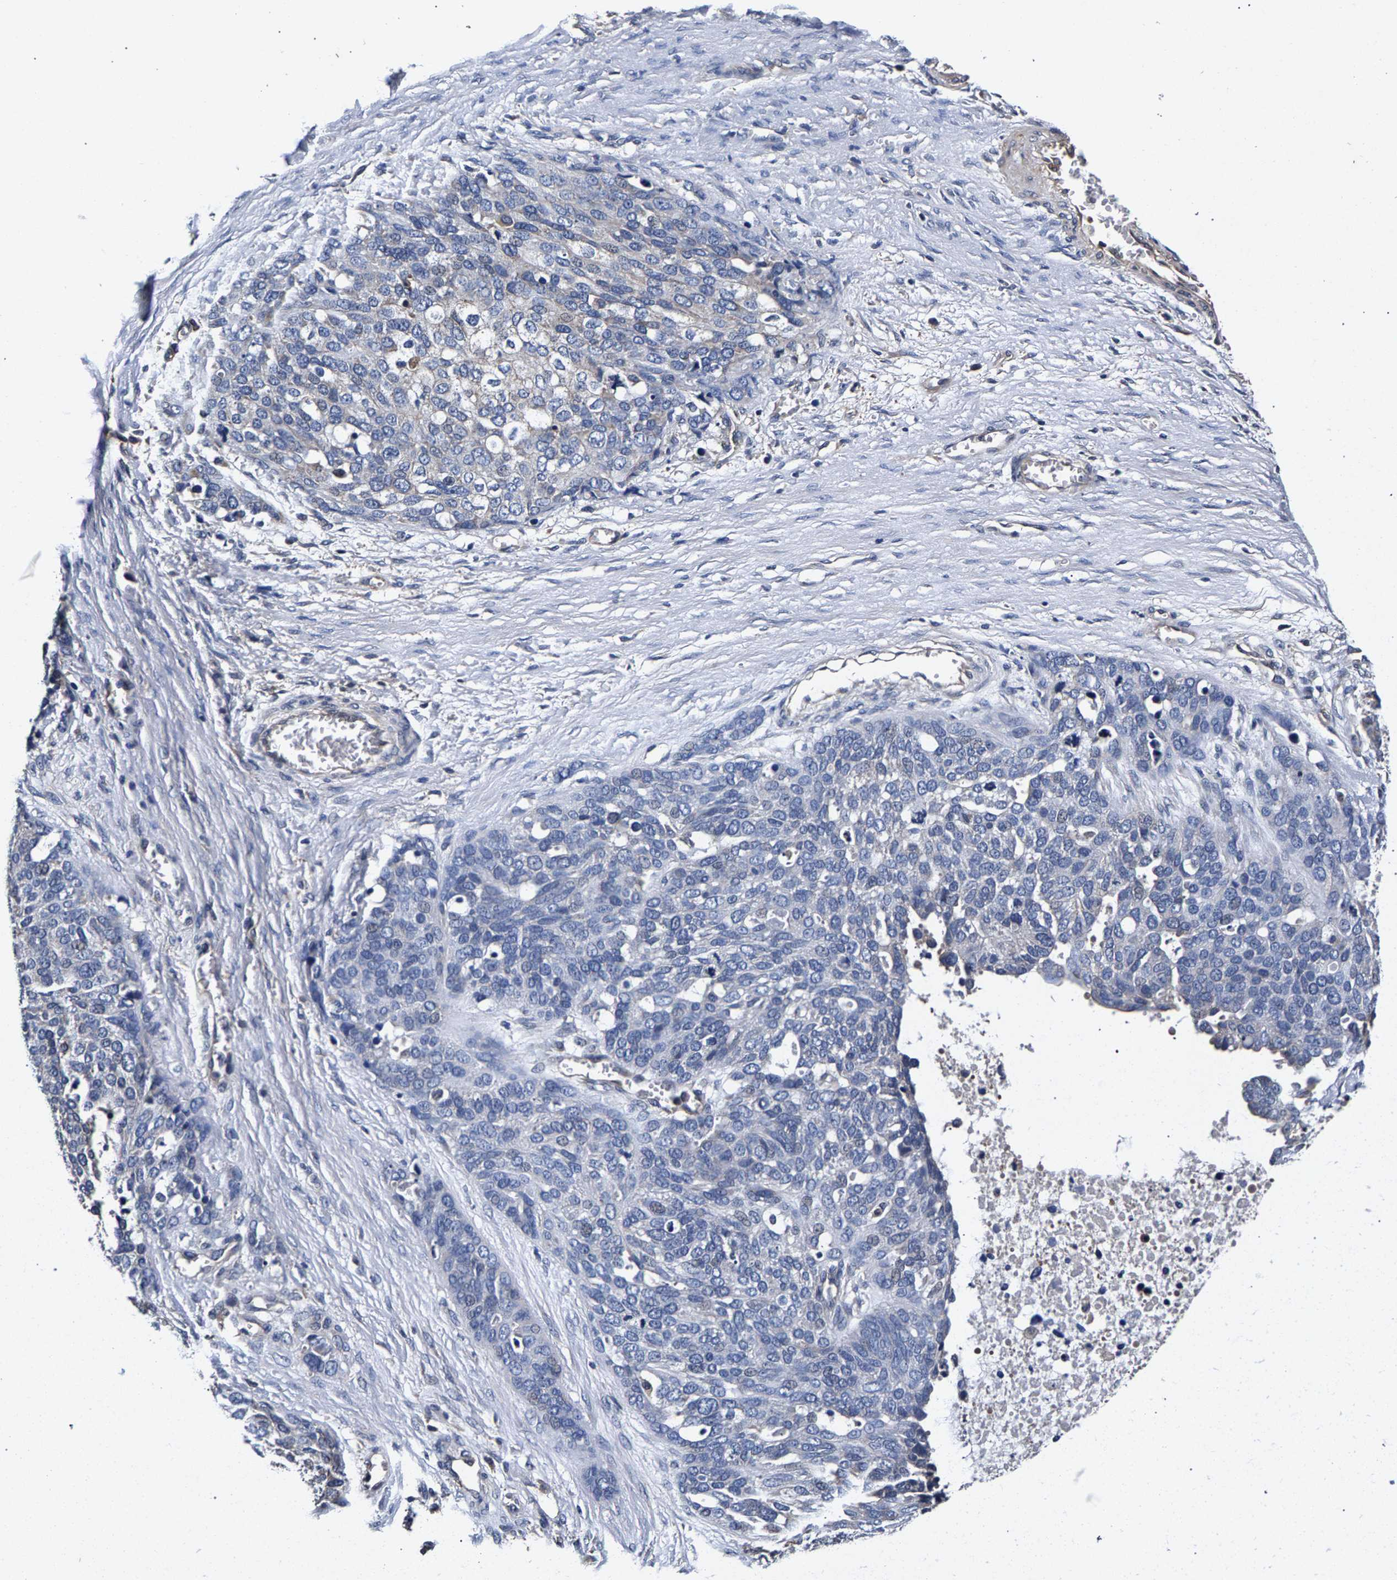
{"staining": {"intensity": "negative", "quantity": "none", "location": "none"}, "tissue": "ovarian cancer", "cell_type": "Tumor cells", "image_type": "cancer", "snomed": [{"axis": "morphology", "description": "Cystadenocarcinoma, serous, NOS"}, {"axis": "topography", "description": "Ovary"}], "caption": "Human ovarian cancer (serous cystadenocarcinoma) stained for a protein using IHC displays no staining in tumor cells.", "gene": "MARCHF7", "patient": {"sex": "female", "age": 44}}